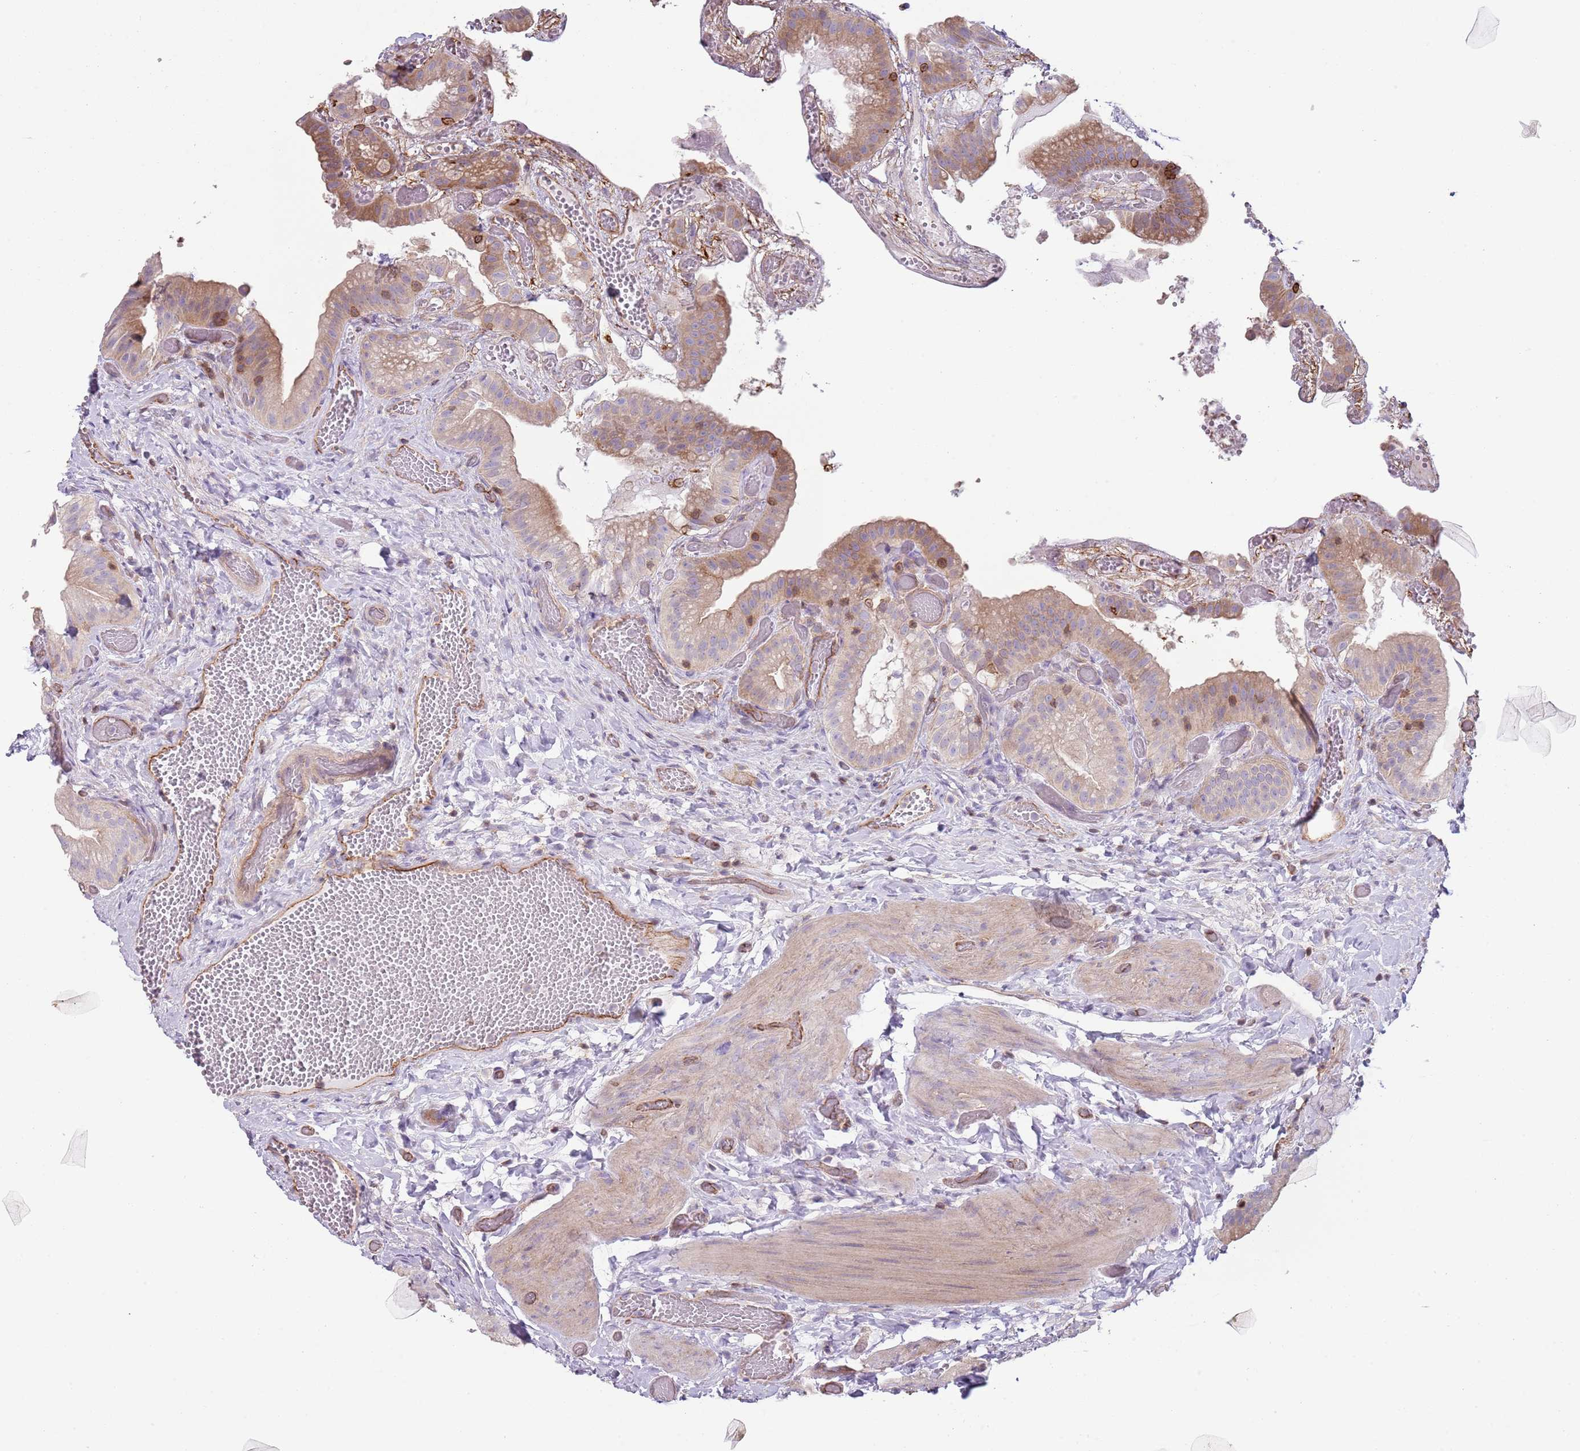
{"staining": {"intensity": "moderate", "quantity": "25%-75%", "location": "cytoplasmic/membranous"}, "tissue": "gallbladder", "cell_type": "Glandular cells", "image_type": "normal", "snomed": [{"axis": "morphology", "description": "Normal tissue, NOS"}, {"axis": "topography", "description": "Gallbladder"}], "caption": "A high-resolution photomicrograph shows IHC staining of normal gallbladder, which demonstrates moderate cytoplasmic/membranous staining in approximately 25%-75% of glandular cells. (brown staining indicates protein expression, while blue staining denotes nuclei).", "gene": "GNAI1", "patient": {"sex": "female", "age": 64}}